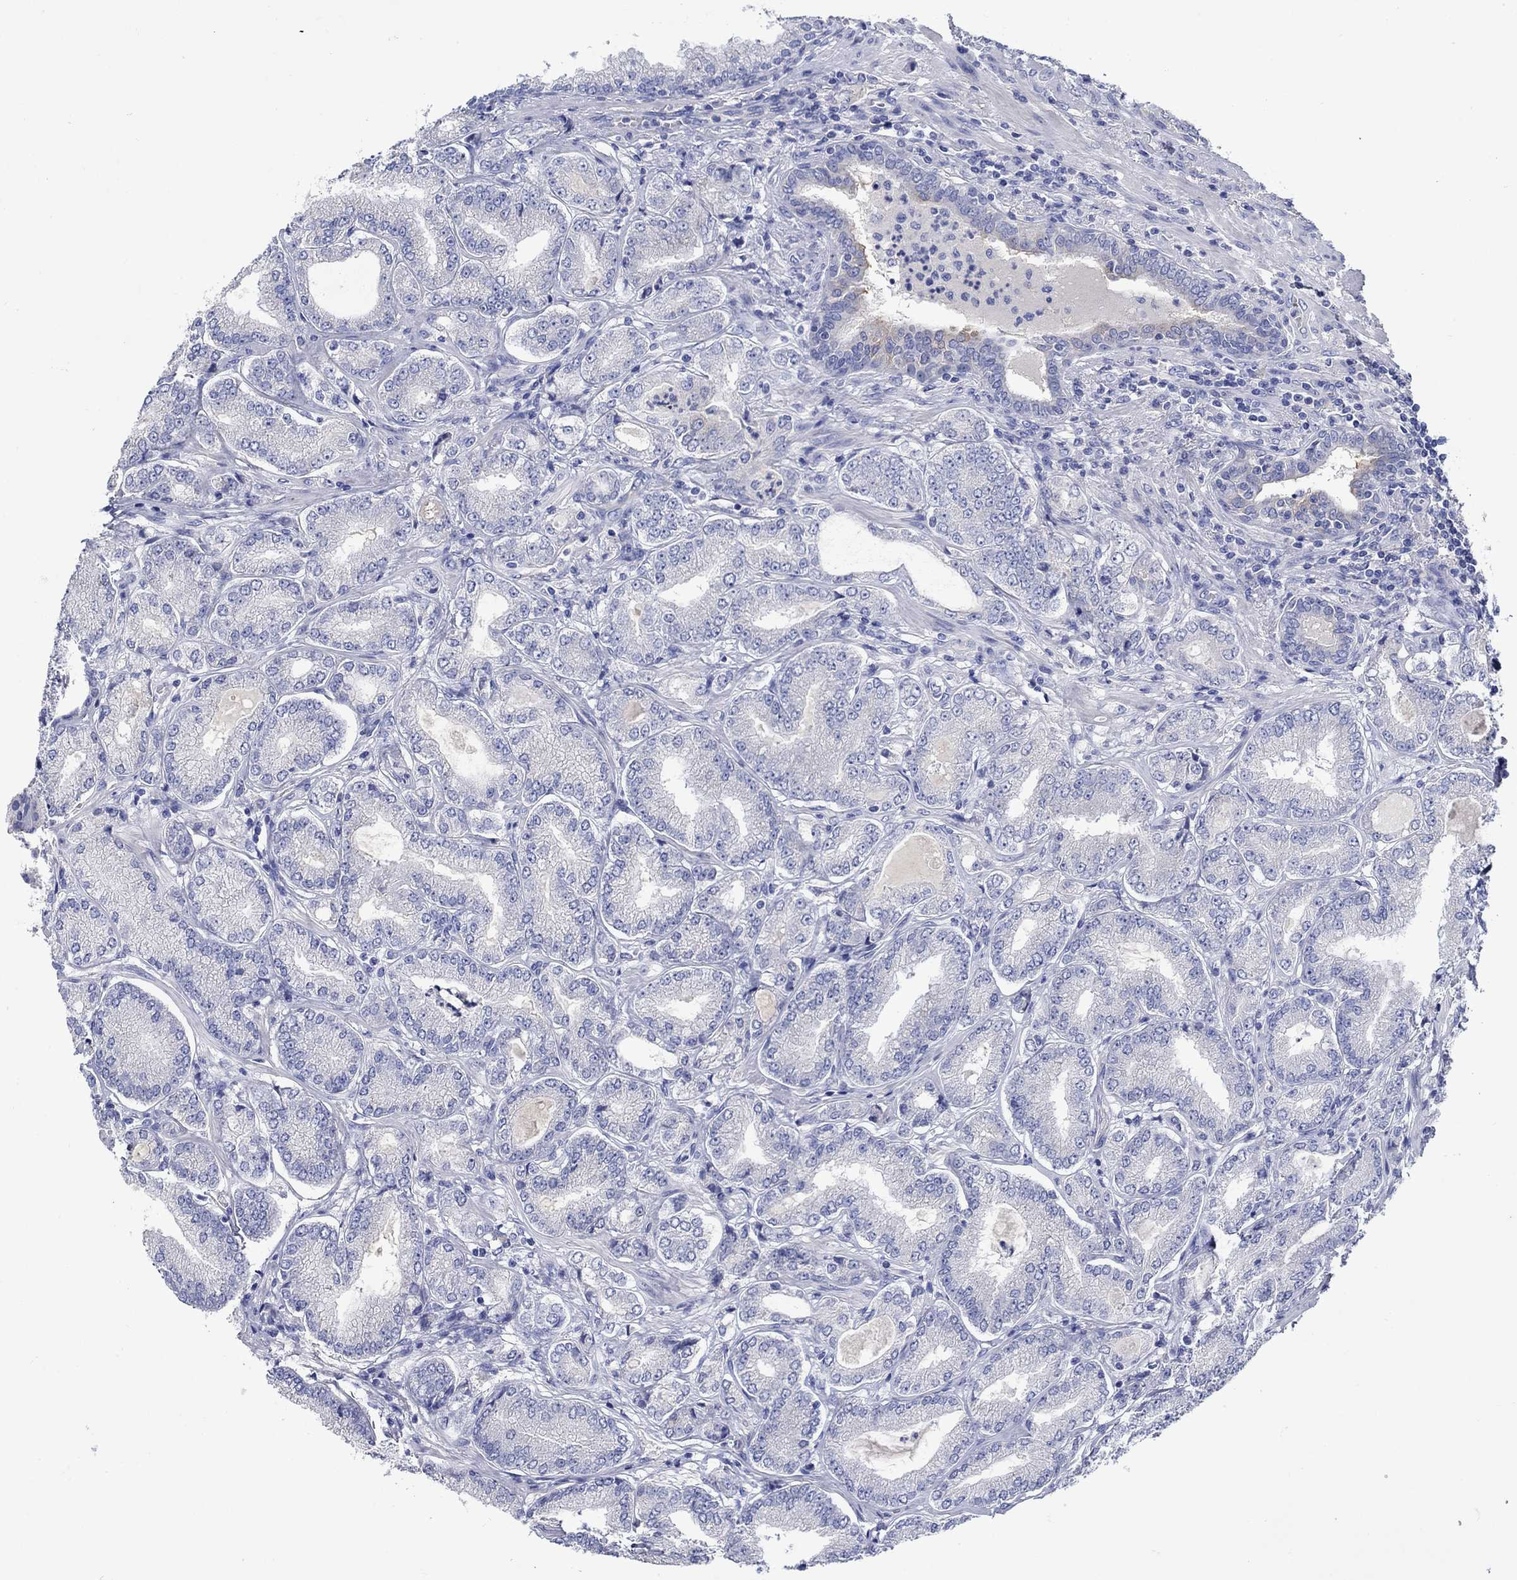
{"staining": {"intensity": "negative", "quantity": "none", "location": "none"}, "tissue": "prostate cancer", "cell_type": "Tumor cells", "image_type": "cancer", "snomed": [{"axis": "morphology", "description": "Adenocarcinoma, NOS"}, {"axis": "topography", "description": "Prostate"}], "caption": "The micrograph reveals no significant staining in tumor cells of prostate cancer. The staining was performed using DAB (3,3'-diaminobenzidine) to visualize the protein expression in brown, while the nuclei were stained in blue with hematoxylin (Magnification: 20x).", "gene": "TRIM16", "patient": {"sex": "male", "age": 65}}